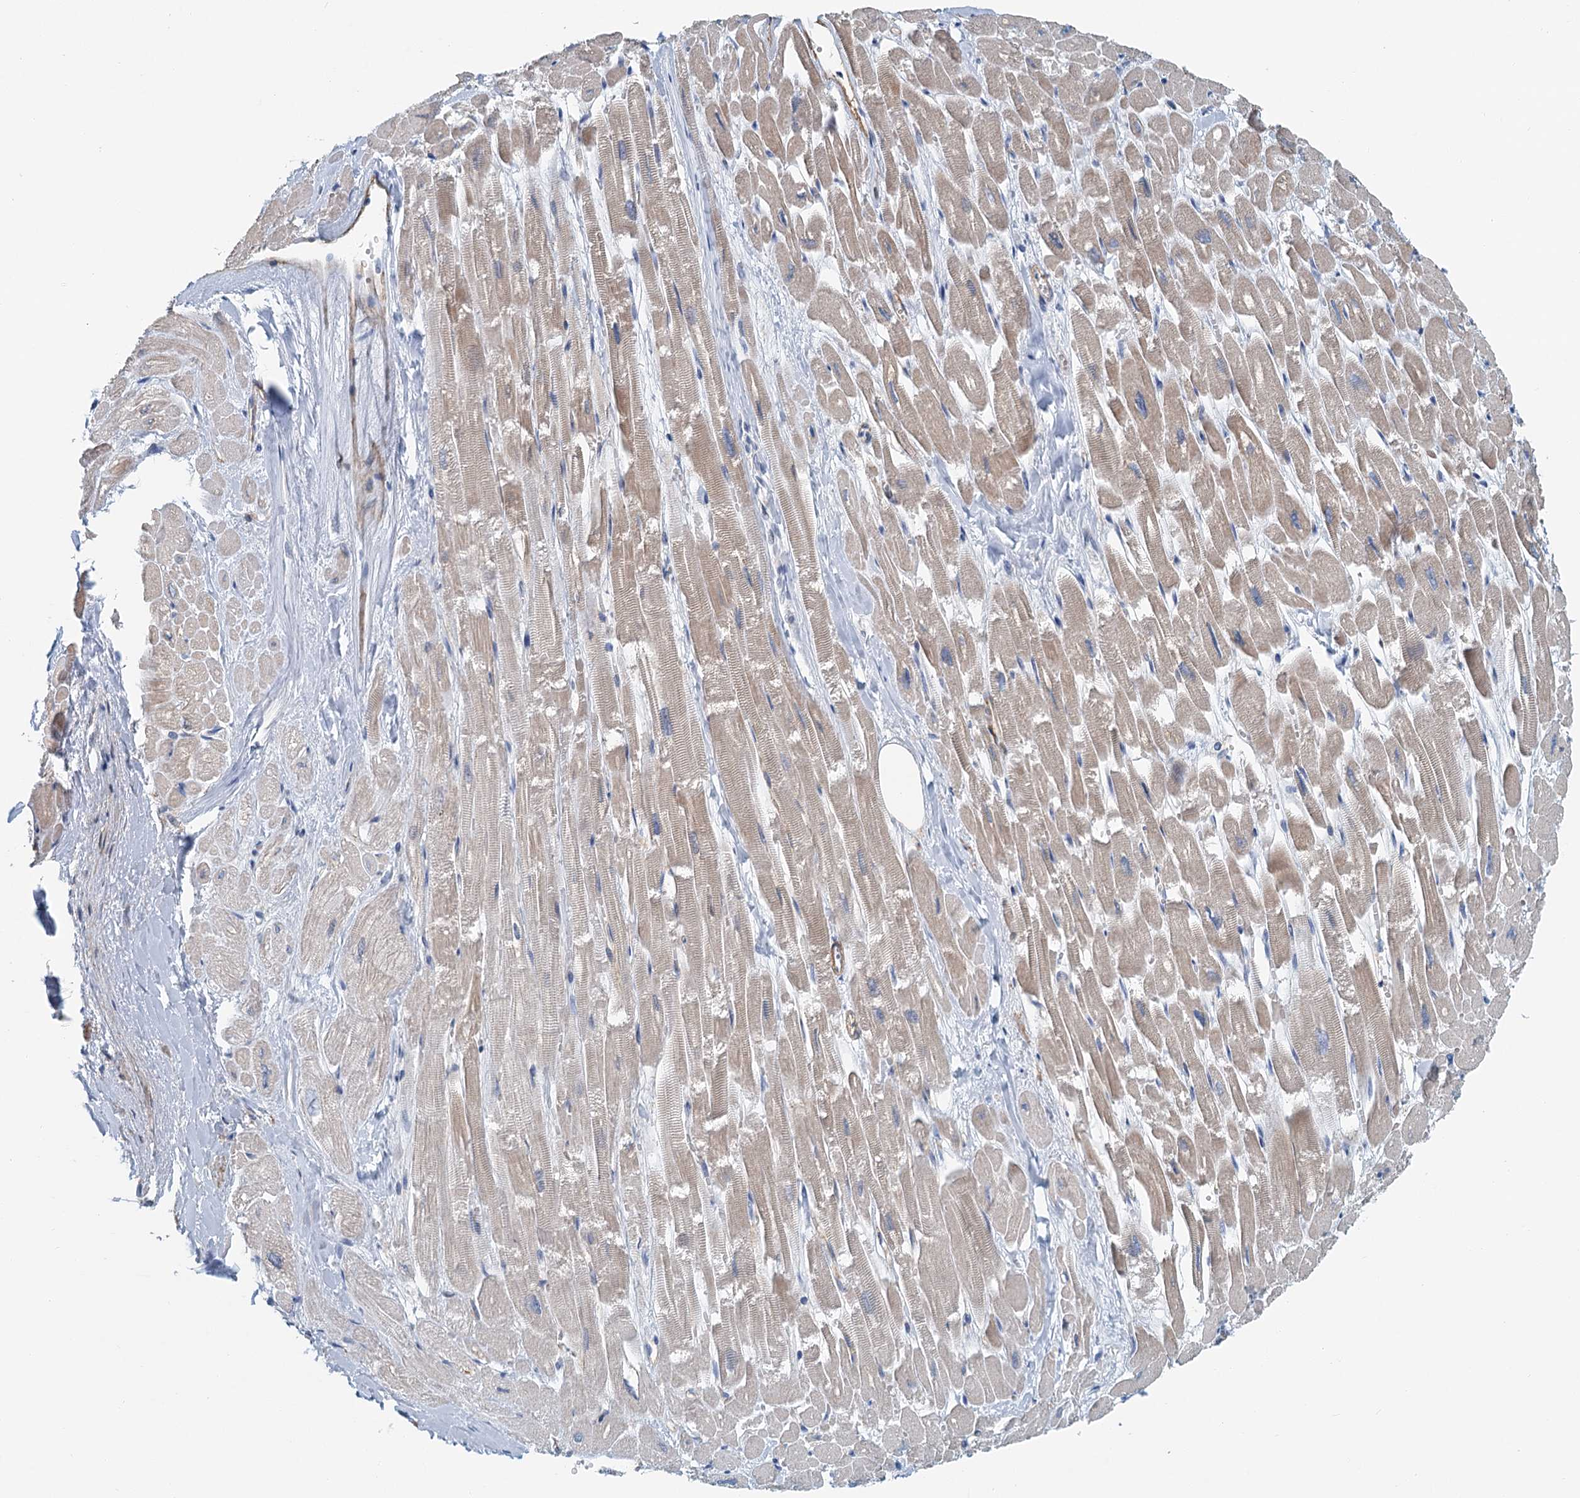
{"staining": {"intensity": "weak", "quantity": ">75%", "location": "cytoplasmic/membranous"}, "tissue": "heart muscle", "cell_type": "Cardiomyocytes", "image_type": "normal", "snomed": [{"axis": "morphology", "description": "Normal tissue, NOS"}, {"axis": "topography", "description": "Heart"}], "caption": "Immunohistochemical staining of unremarkable heart muscle displays weak cytoplasmic/membranous protein expression in about >75% of cardiomyocytes. The staining is performed using DAB (3,3'-diaminobenzidine) brown chromogen to label protein expression. The nuclei are counter-stained blue using hematoxylin.", "gene": "ZNF527", "patient": {"sex": "male", "age": 54}}